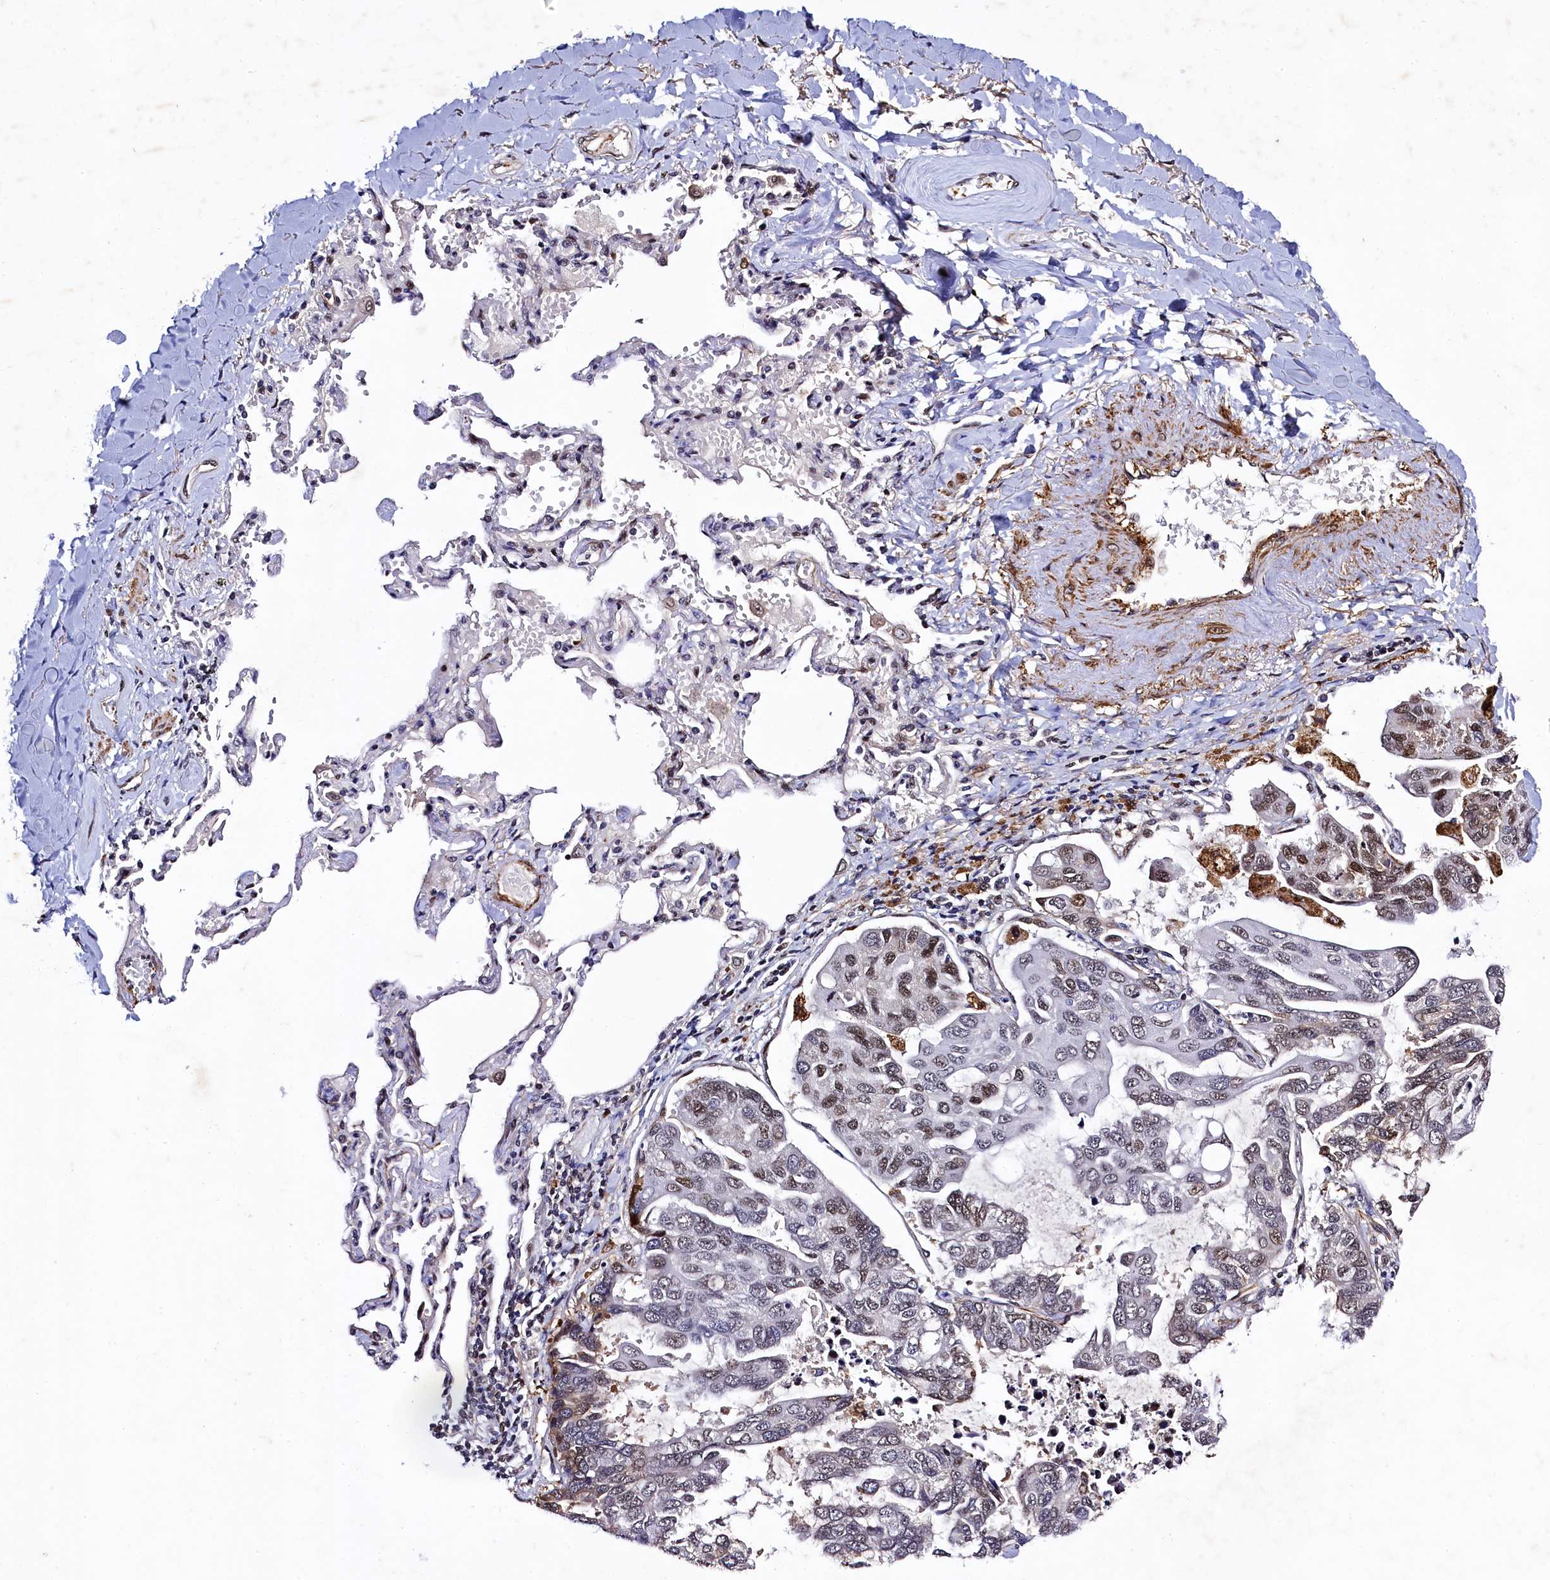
{"staining": {"intensity": "moderate", "quantity": "25%-75%", "location": "nuclear"}, "tissue": "lung cancer", "cell_type": "Tumor cells", "image_type": "cancer", "snomed": [{"axis": "morphology", "description": "Adenocarcinoma, NOS"}, {"axis": "topography", "description": "Lung"}], "caption": "Human adenocarcinoma (lung) stained with a protein marker reveals moderate staining in tumor cells.", "gene": "SAMD10", "patient": {"sex": "male", "age": 64}}